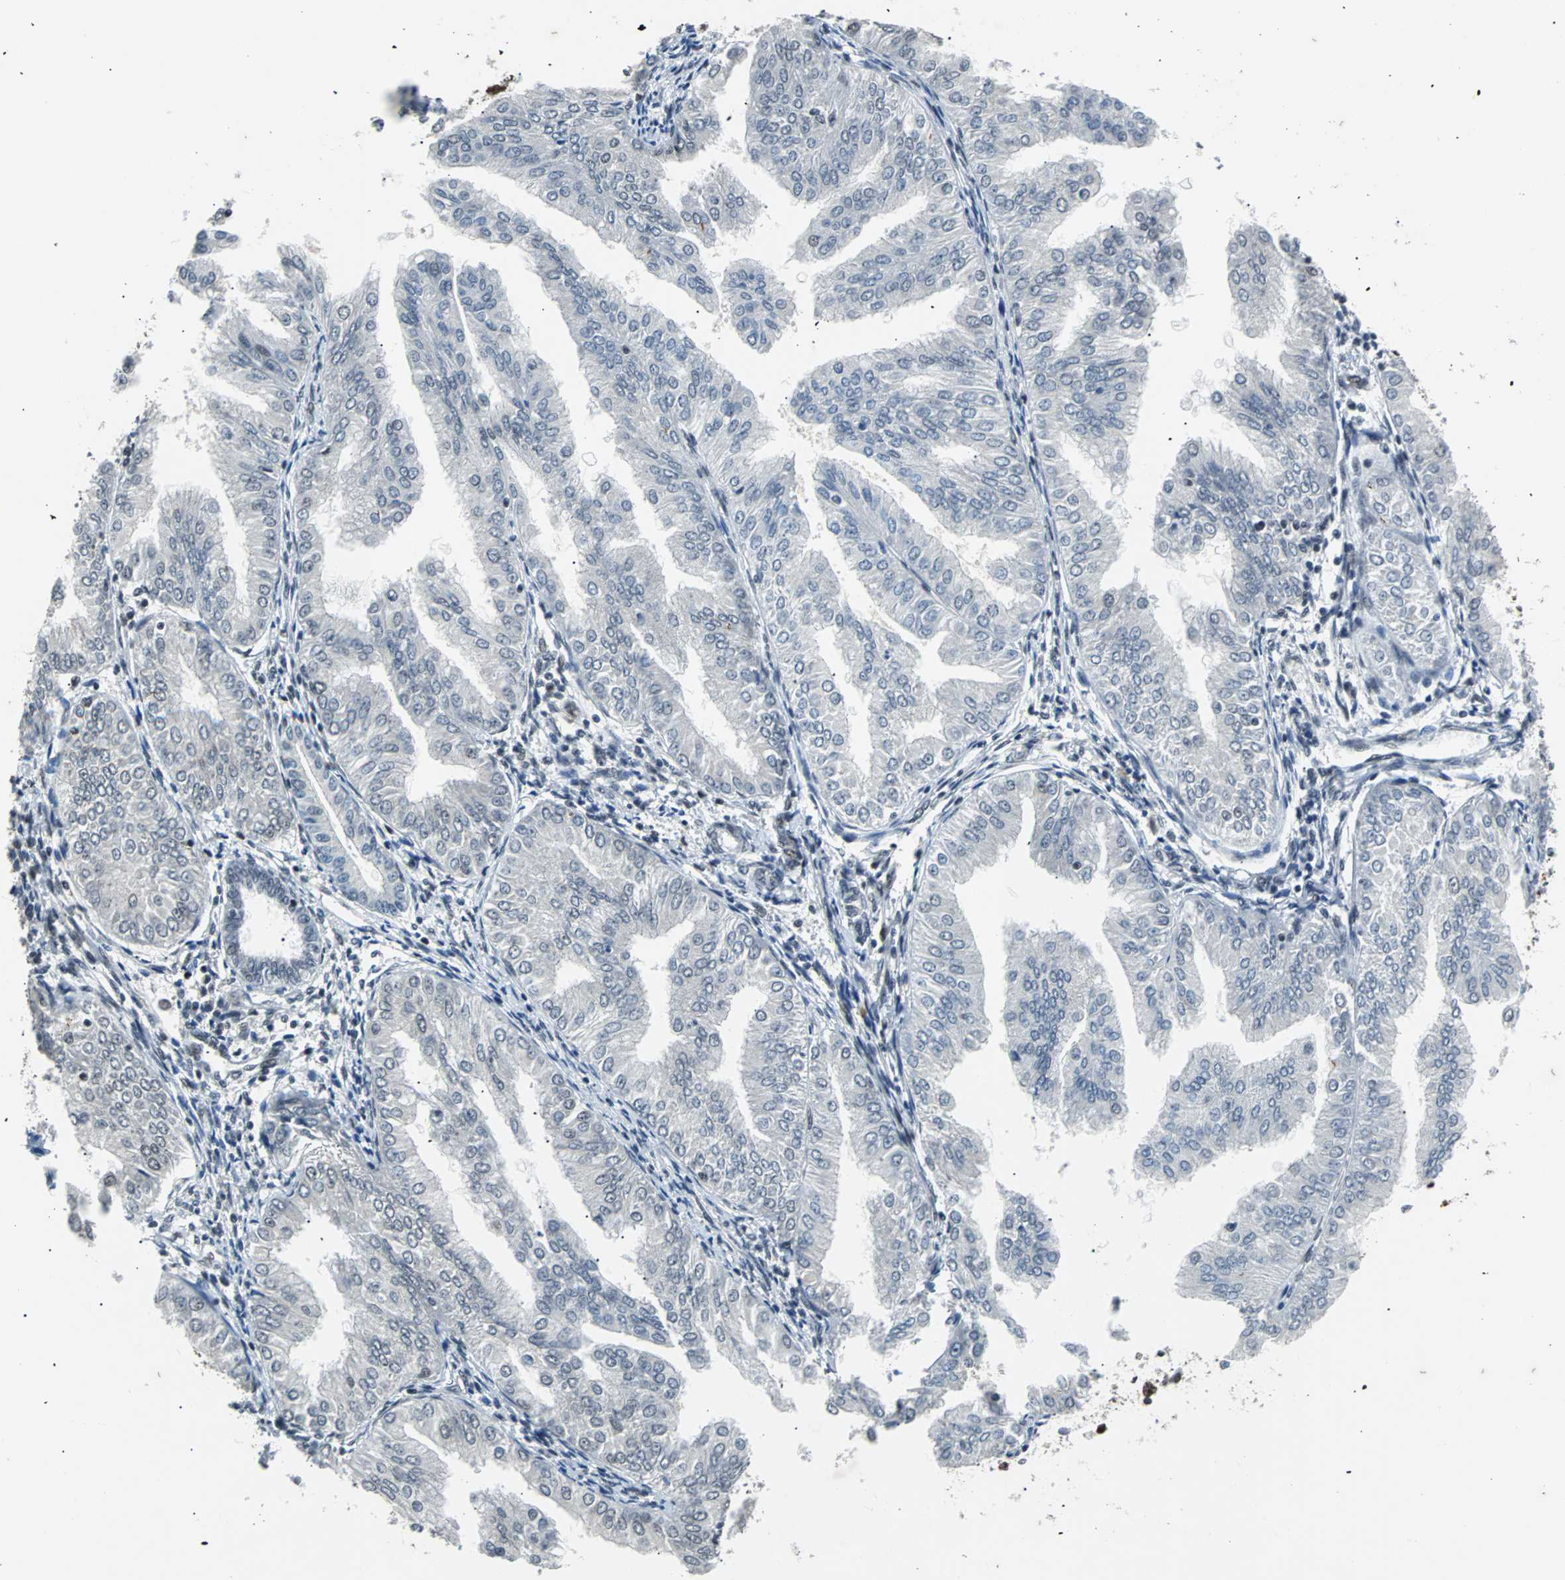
{"staining": {"intensity": "moderate", "quantity": "<25%", "location": "nuclear"}, "tissue": "endometrial cancer", "cell_type": "Tumor cells", "image_type": "cancer", "snomed": [{"axis": "morphology", "description": "Adenocarcinoma, NOS"}, {"axis": "topography", "description": "Endometrium"}], "caption": "An image of endometrial cancer (adenocarcinoma) stained for a protein reveals moderate nuclear brown staining in tumor cells.", "gene": "GATAD2A", "patient": {"sex": "female", "age": 53}}